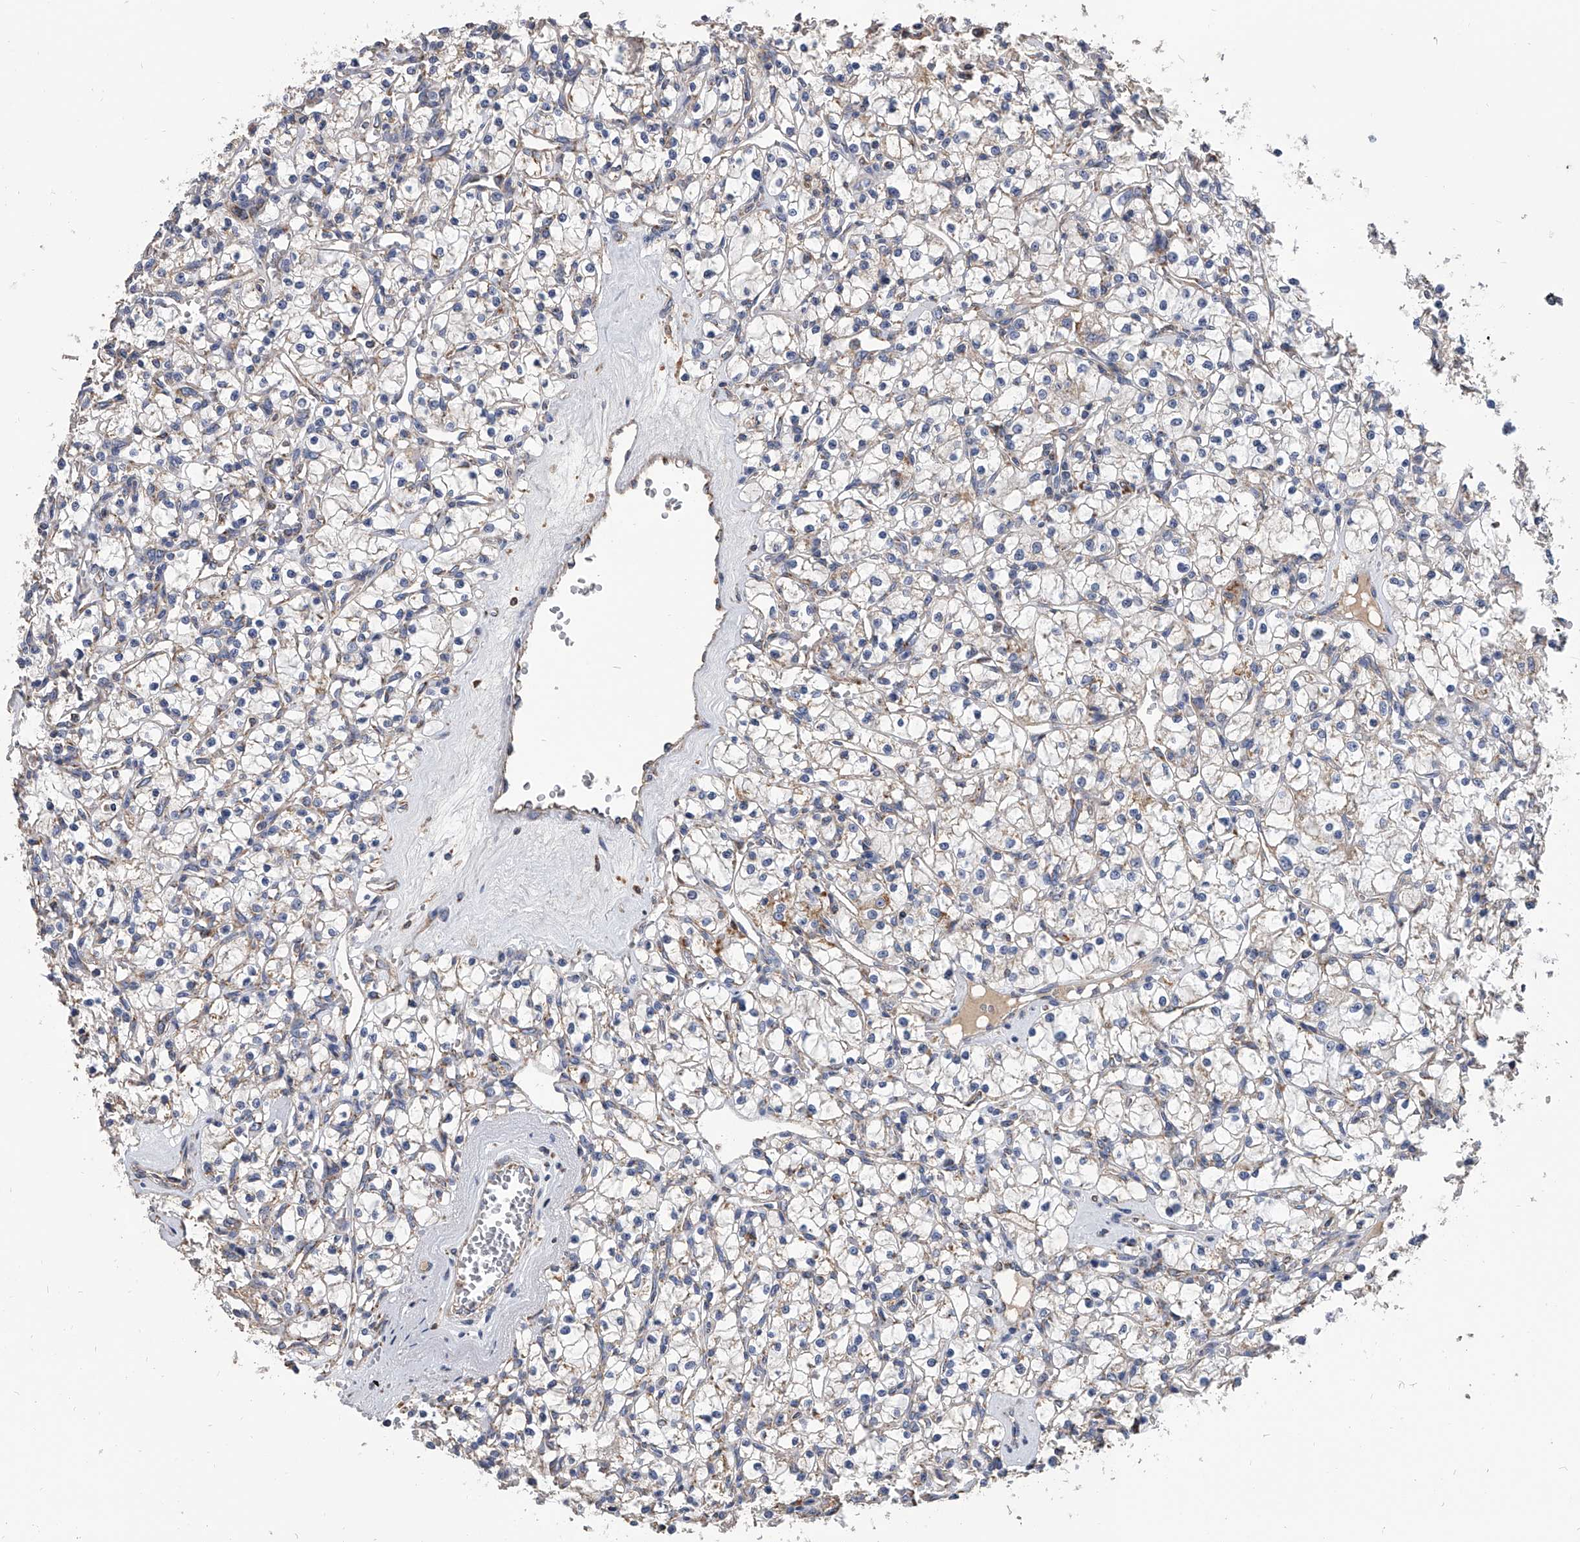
{"staining": {"intensity": "moderate", "quantity": "25%-75%", "location": "cytoplasmic/membranous"}, "tissue": "renal cancer", "cell_type": "Tumor cells", "image_type": "cancer", "snomed": [{"axis": "morphology", "description": "Adenocarcinoma, NOS"}, {"axis": "topography", "description": "Kidney"}], "caption": "Brown immunohistochemical staining in adenocarcinoma (renal) displays moderate cytoplasmic/membranous positivity in approximately 25%-75% of tumor cells.", "gene": "MRPL28", "patient": {"sex": "female", "age": 59}}